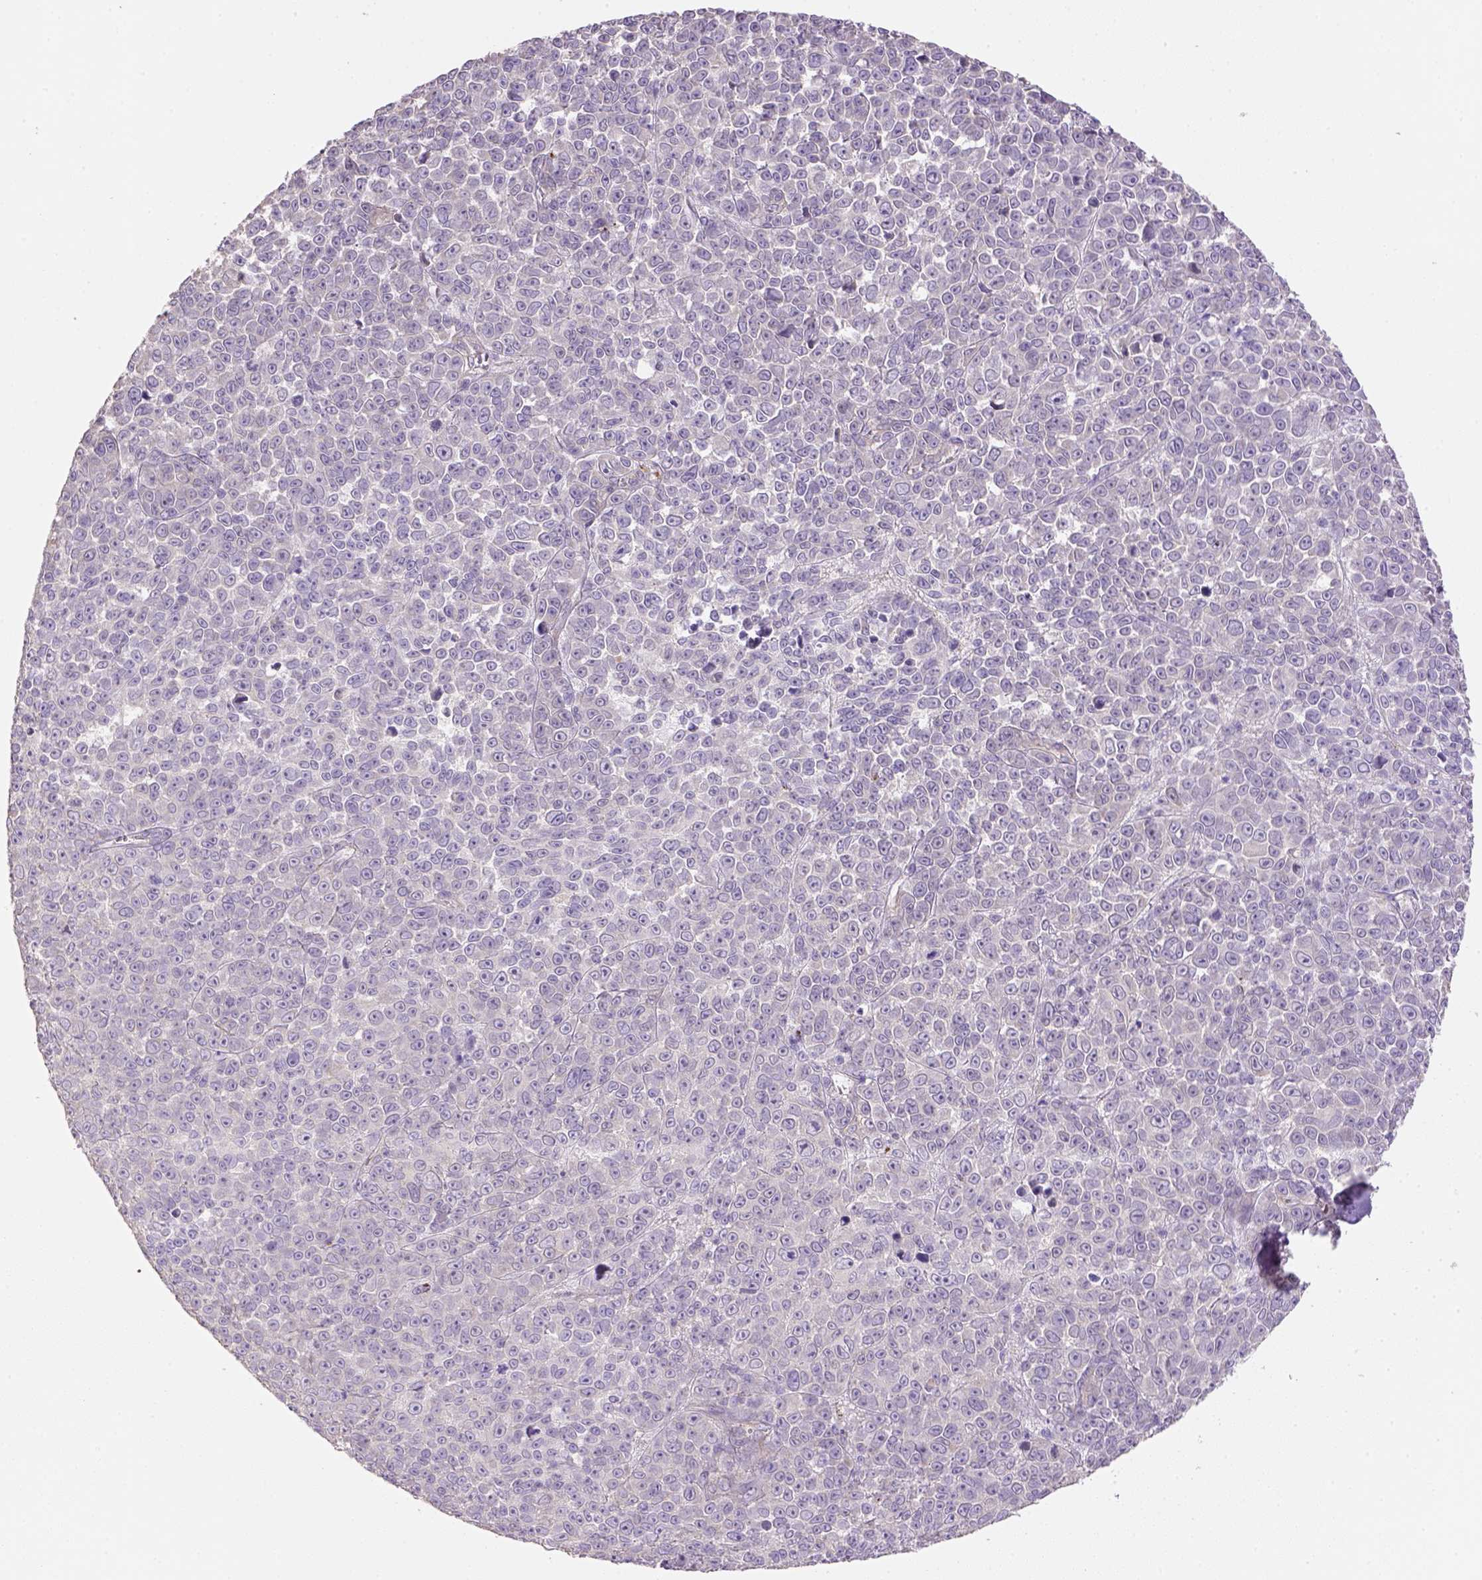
{"staining": {"intensity": "negative", "quantity": "none", "location": "none"}, "tissue": "melanoma", "cell_type": "Tumor cells", "image_type": "cancer", "snomed": [{"axis": "morphology", "description": "Malignant melanoma, NOS"}, {"axis": "topography", "description": "Skin"}], "caption": "This is an IHC micrograph of human malignant melanoma. There is no positivity in tumor cells.", "gene": "HTRA1", "patient": {"sex": "female", "age": 95}}